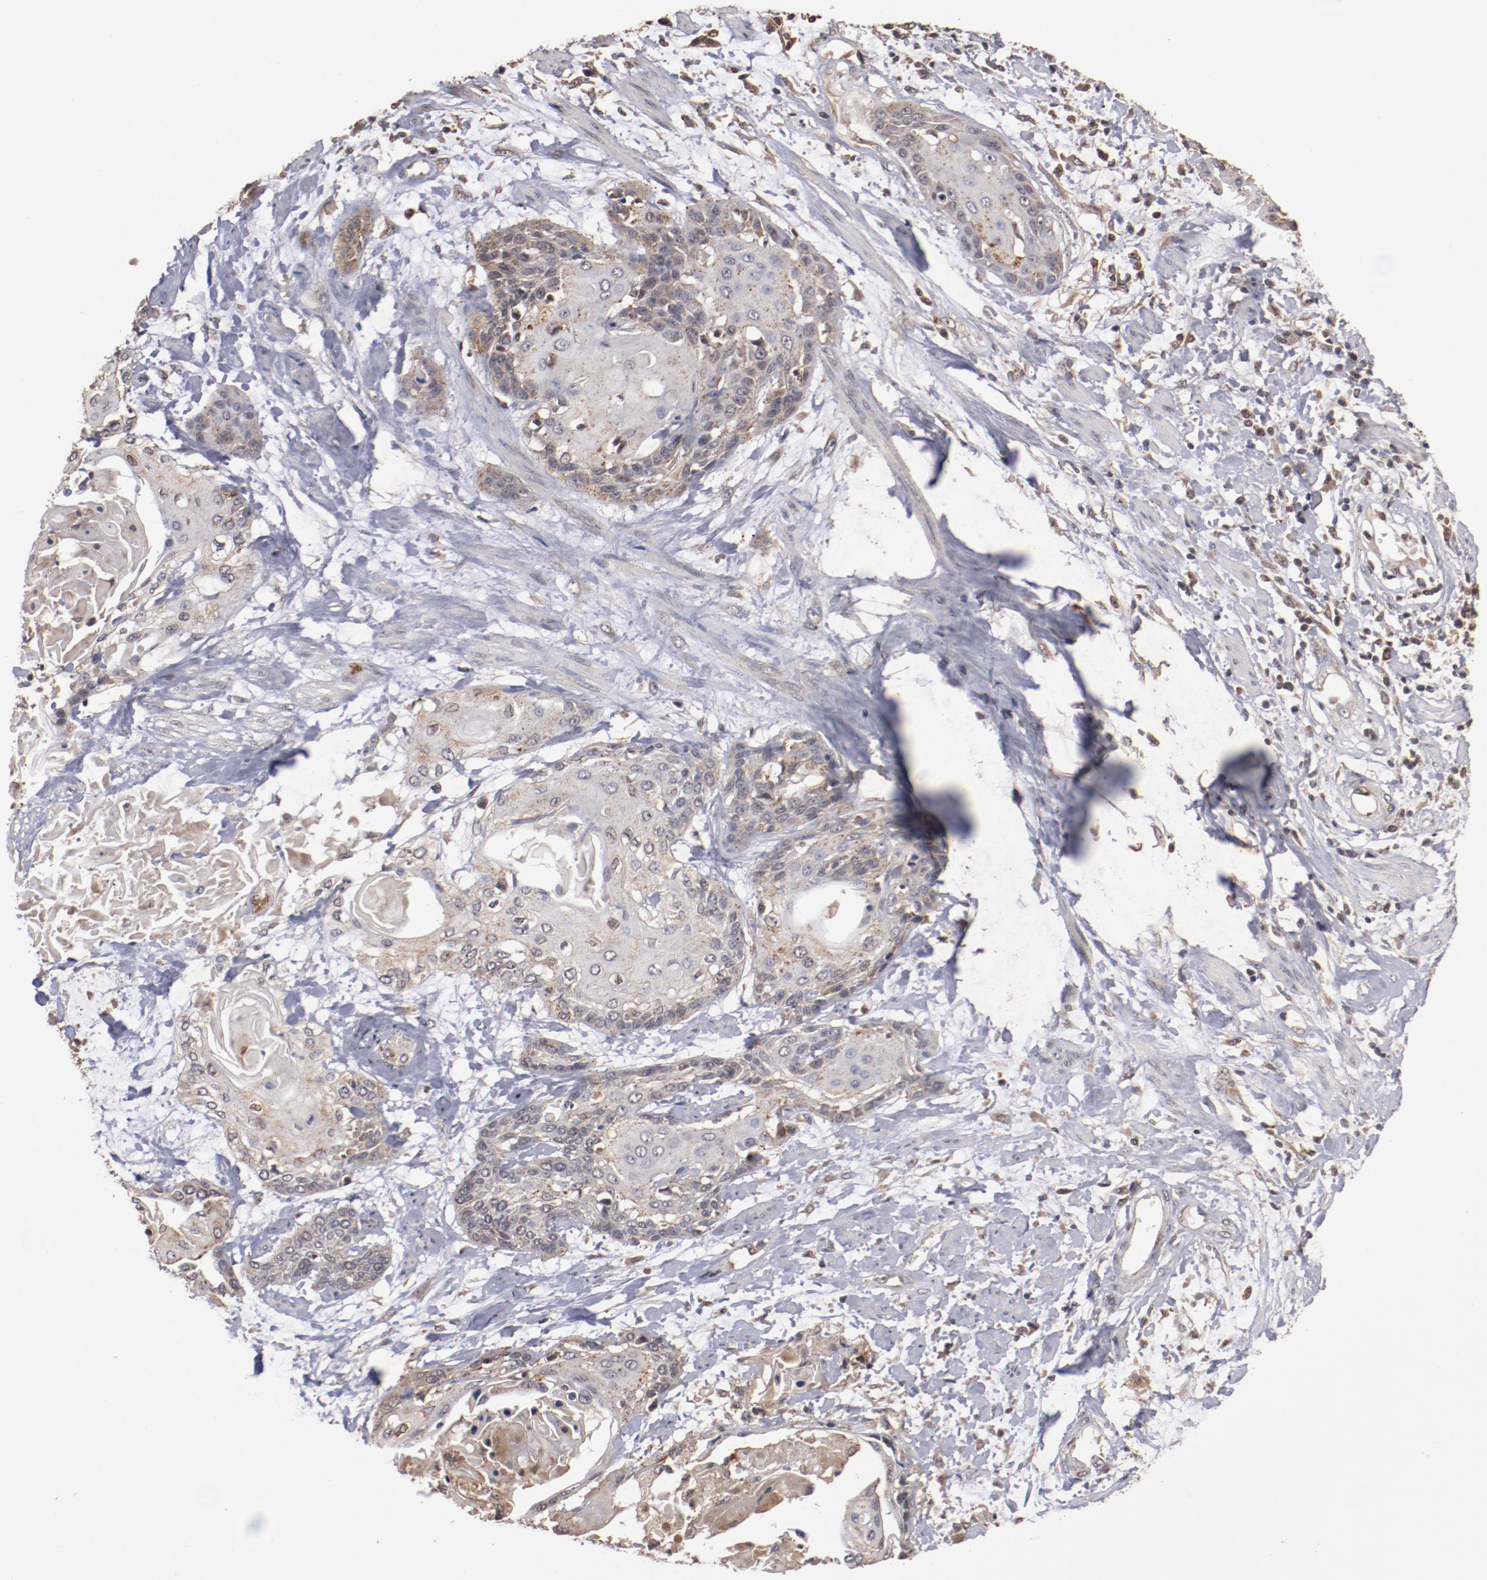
{"staining": {"intensity": "weak", "quantity": "25%-75%", "location": "cytoplasmic/membranous"}, "tissue": "cervical cancer", "cell_type": "Tumor cells", "image_type": "cancer", "snomed": [{"axis": "morphology", "description": "Squamous cell carcinoma, NOS"}, {"axis": "topography", "description": "Cervix"}], "caption": "Human squamous cell carcinoma (cervical) stained with a brown dye shows weak cytoplasmic/membranous positive staining in about 25%-75% of tumor cells.", "gene": "TENM1", "patient": {"sex": "female", "age": 57}}